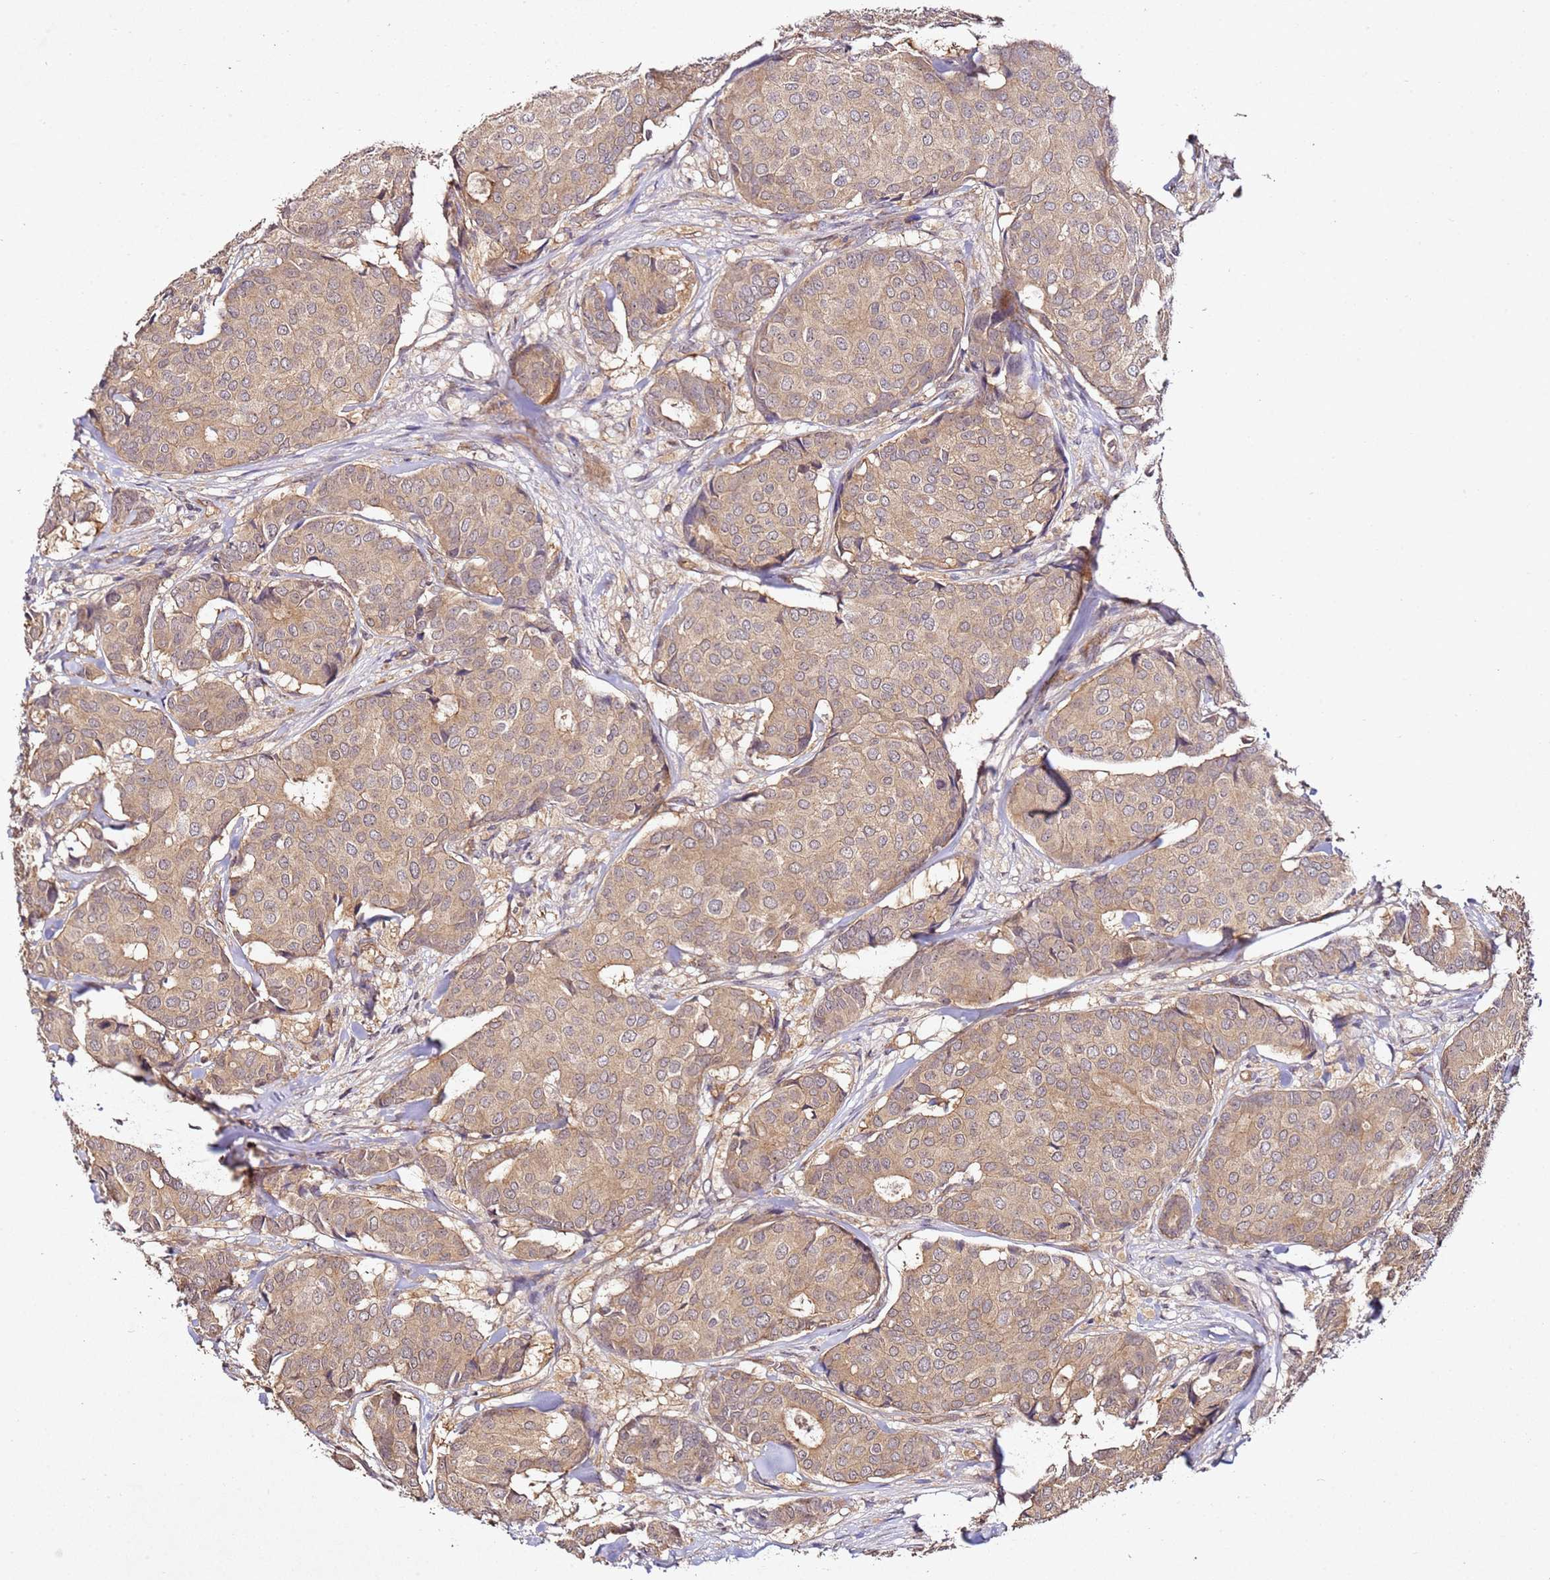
{"staining": {"intensity": "moderate", "quantity": ">75%", "location": "cytoplasmic/membranous"}, "tissue": "breast cancer", "cell_type": "Tumor cells", "image_type": "cancer", "snomed": [{"axis": "morphology", "description": "Duct carcinoma"}, {"axis": "topography", "description": "Breast"}], "caption": "Infiltrating ductal carcinoma (breast) was stained to show a protein in brown. There is medium levels of moderate cytoplasmic/membranous expression in about >75% of tumor cells.", "gene": "DDX27", "patient": {"sex": "female", "age": 75}}